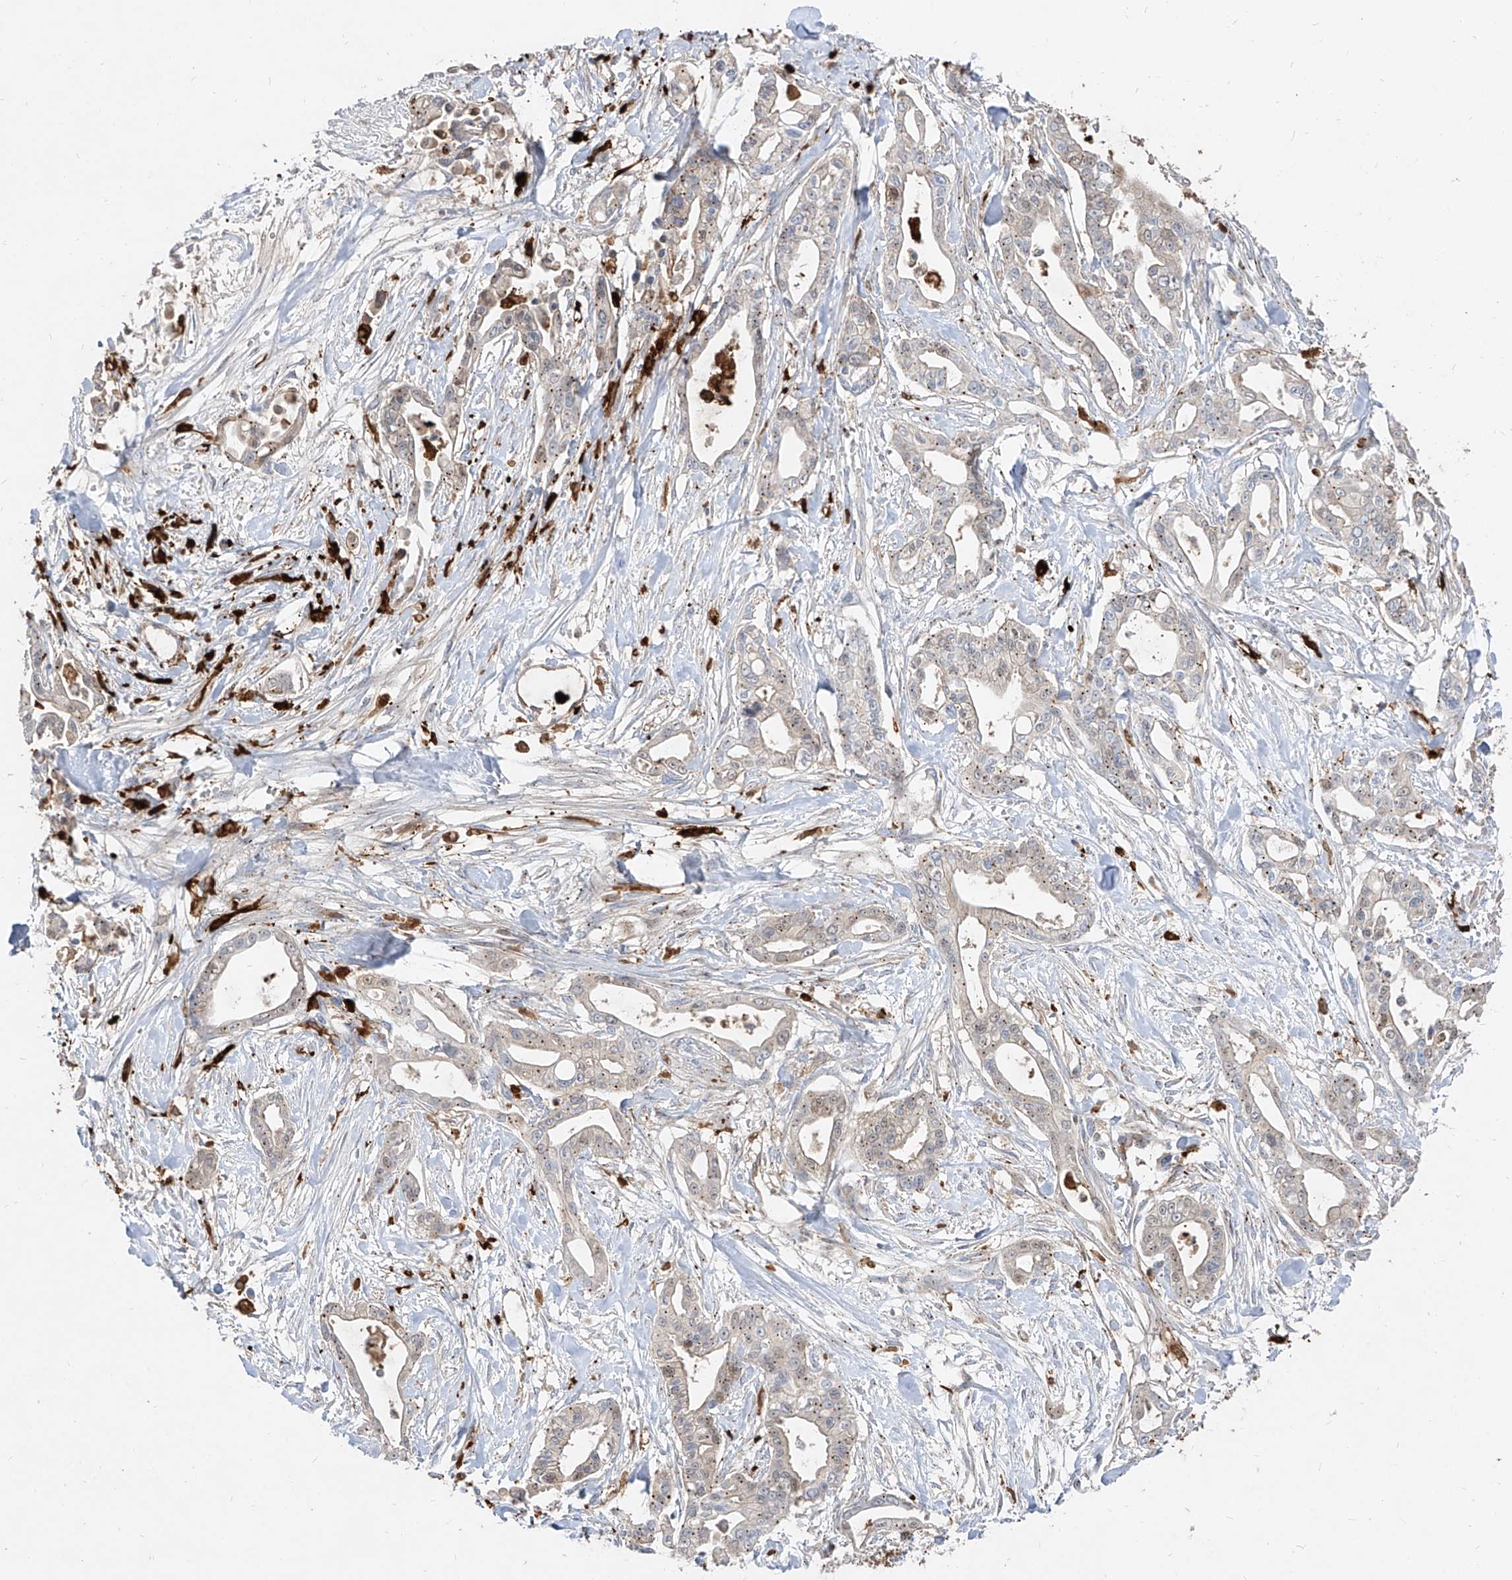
{"staining": {"intensity": "weak", "quantity": "25%-75%", "location": "cytoplasmic/membranous"}, "tissue": "pancreatic cancer", "cell_type": "Tumor cells", "image_type": "cancer", "snomed": [{"axis": "morphology", "description": "Adenocarcinoma, NOS"}, {"axis": "topography", "description": "Pancreas"}], "caption": "Brown immunohistochemical staining in human adenocarcinoma (pancreatic) displays weak cytoplasmic/membranous positivity in approximately 25%-75% of tumor cells. (DAB (3,3'-diaminobenzidine) IHC, brown staining for protein, blue staining for nuclei).", "gene": "KYNU", "patient": {"sex": "male", "age": 68}}